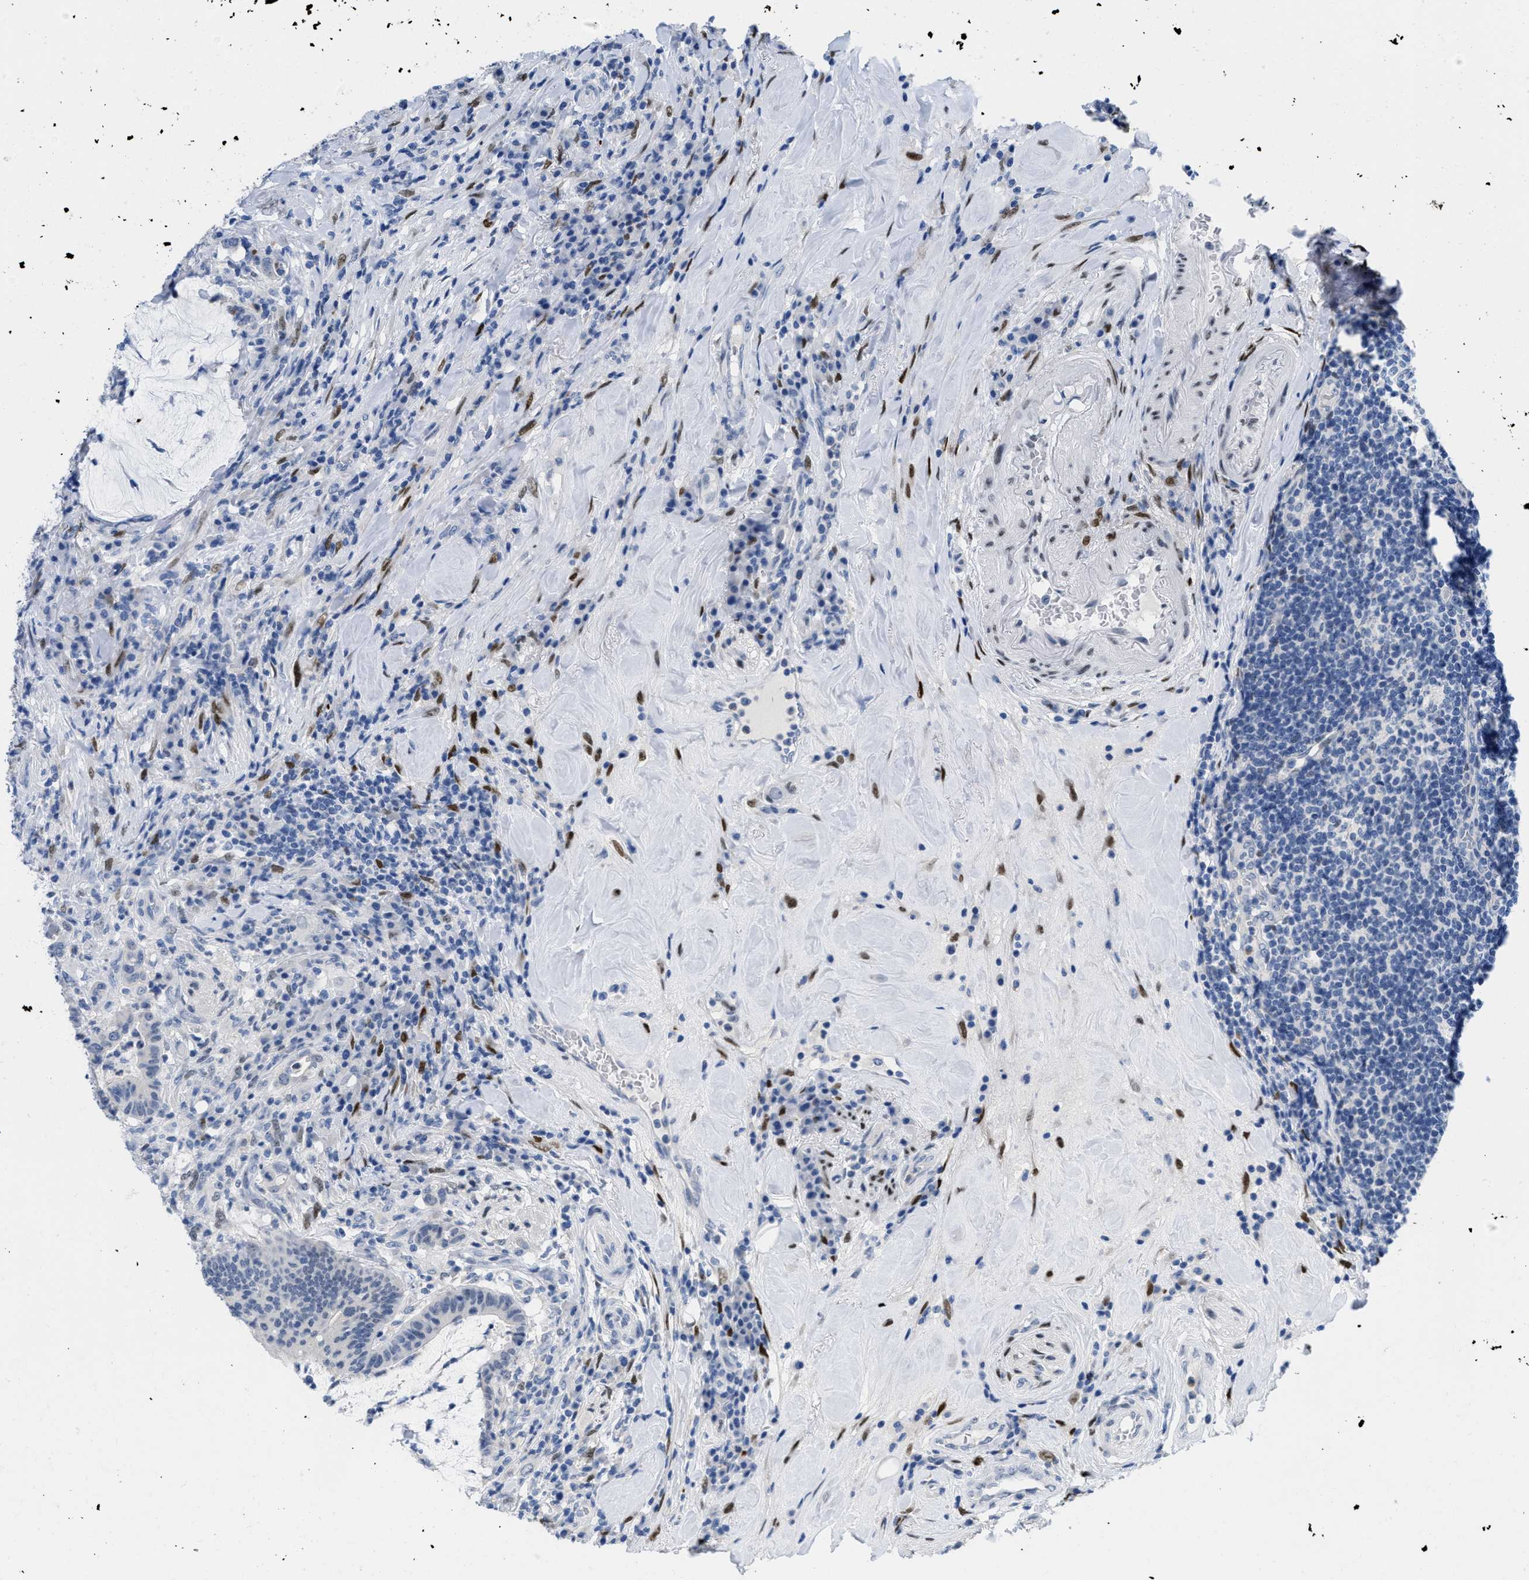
{"staining": {"intensity": "negative", "quantity": "none", "location": "none"}, "tissue": "colorectal cancer", "cell_type": "Tumor cells", "image_type": "cancer", "snomed": [{"axis": "morphology", "description": "Normal tissue, NOS"}, {"axis": "morphology", "description": "Adenocarcinoma, NOS"}, {"axis": "topography", "description": "Colon"}], "caption": "A micrograph of human colorectal cancer is negative for staining in tumor cells.", "gene": "NFIX", "patient": {"sex": "female", "age": 66}}